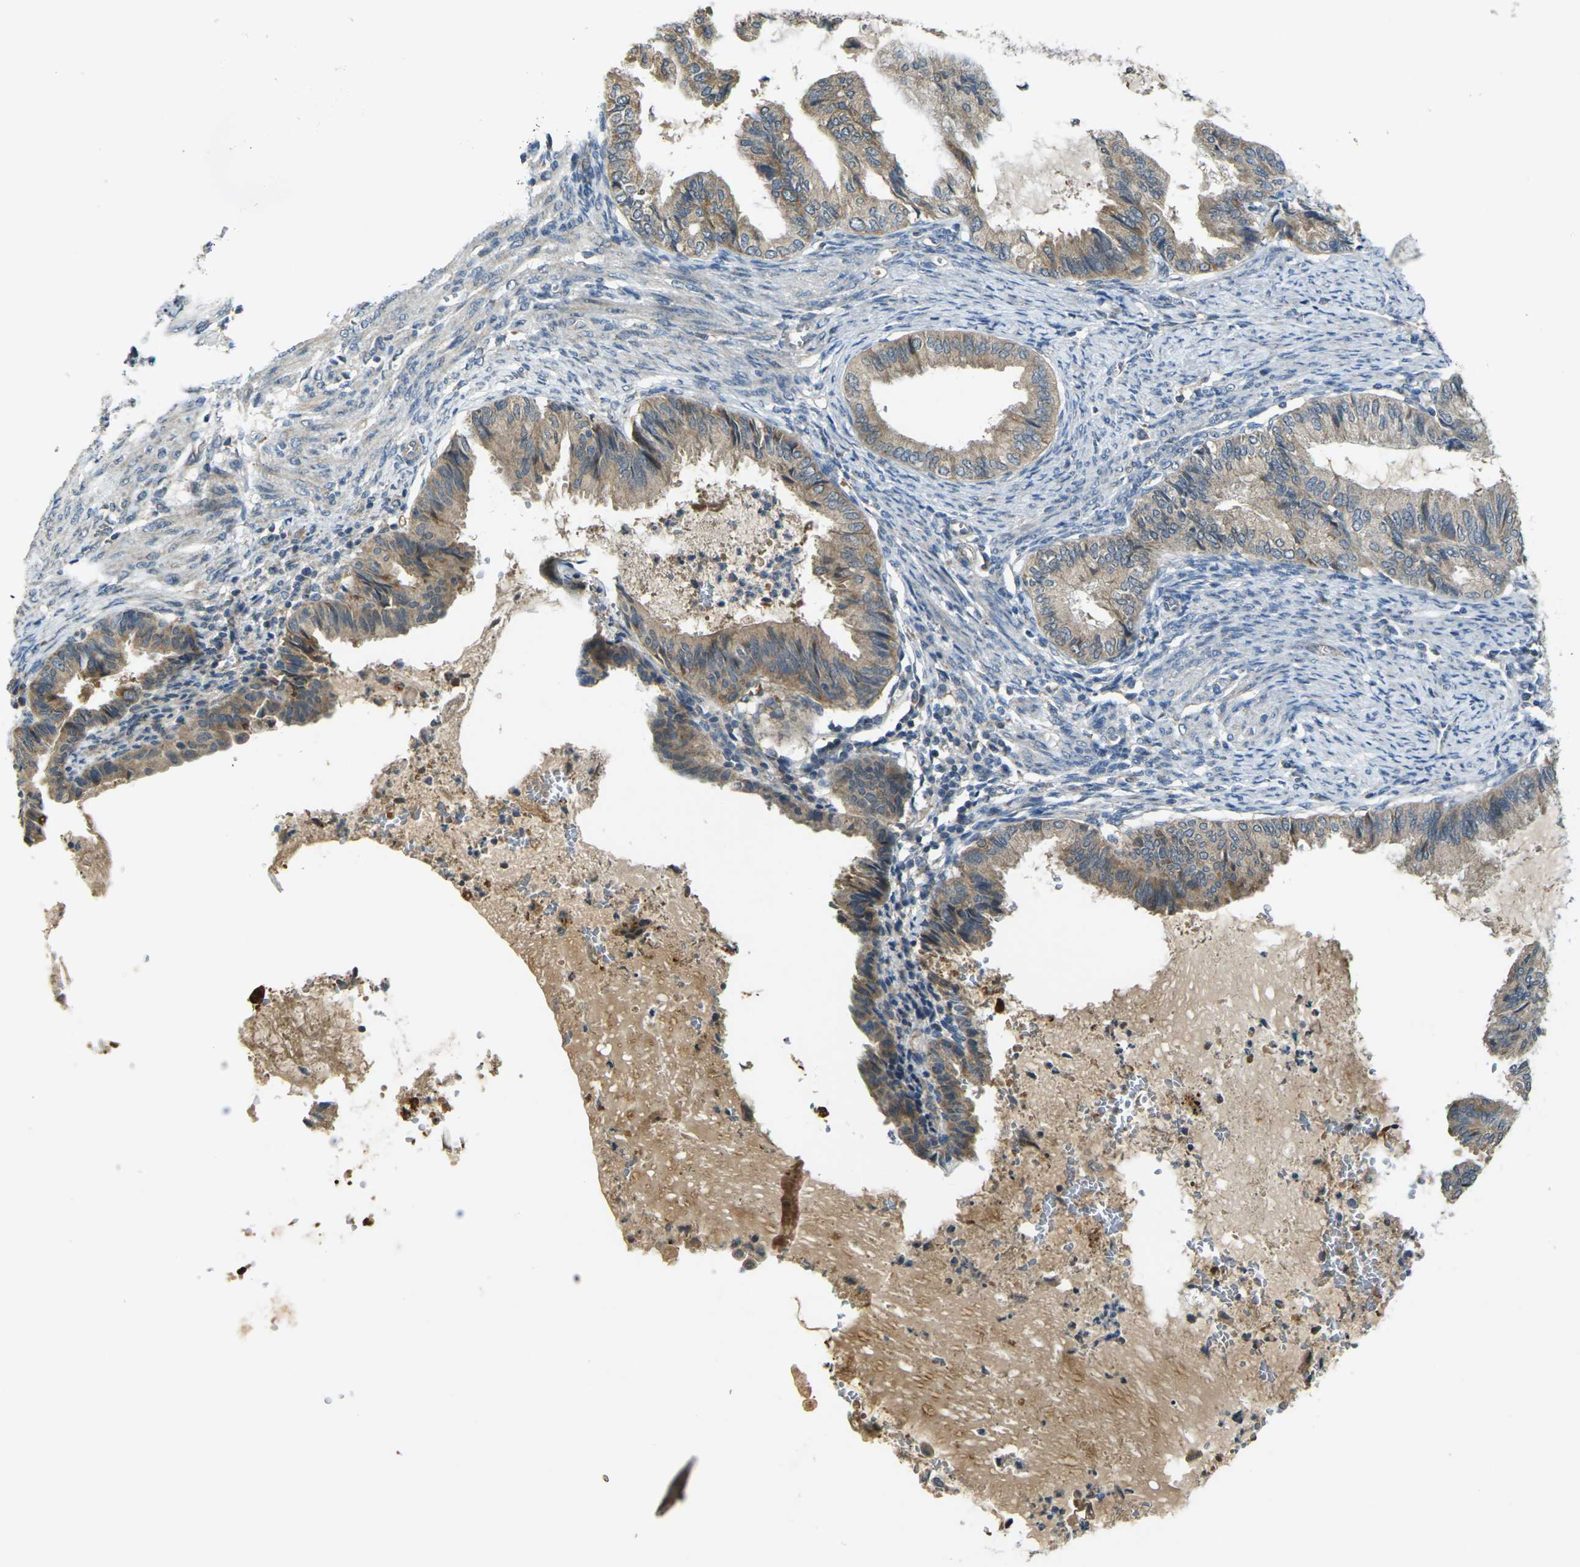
{"staining": {"intensity": "weak", "quantity": "25%-75%", "location": "cytoplasmic/membranous"}, "tissue": "endometrial cancer", "cell_type": "Tumor cells", "image_type": "cancer", "snomed": [{"axis": "morphology", "description": "Adenocarcinoma, NOS"}, {"axis": "topography", "description": "Endometrium"}], "caption": "Immunohistochemistry (IHC) staining of endometrial cancer, which demonstrates low levels of weak cytoplasmic/membranous expression in about 25%-75% of tumor cells indicating weak cytoplasmic/membranous protein expression. The staining was performed using DAB (3,3'-diaminobenzidine) (brown) for protein detection and nuclei were counterstained in hematoxylin (blue).", "gene": "GNA12", "patient": {"sex": "female", "age": 86}}